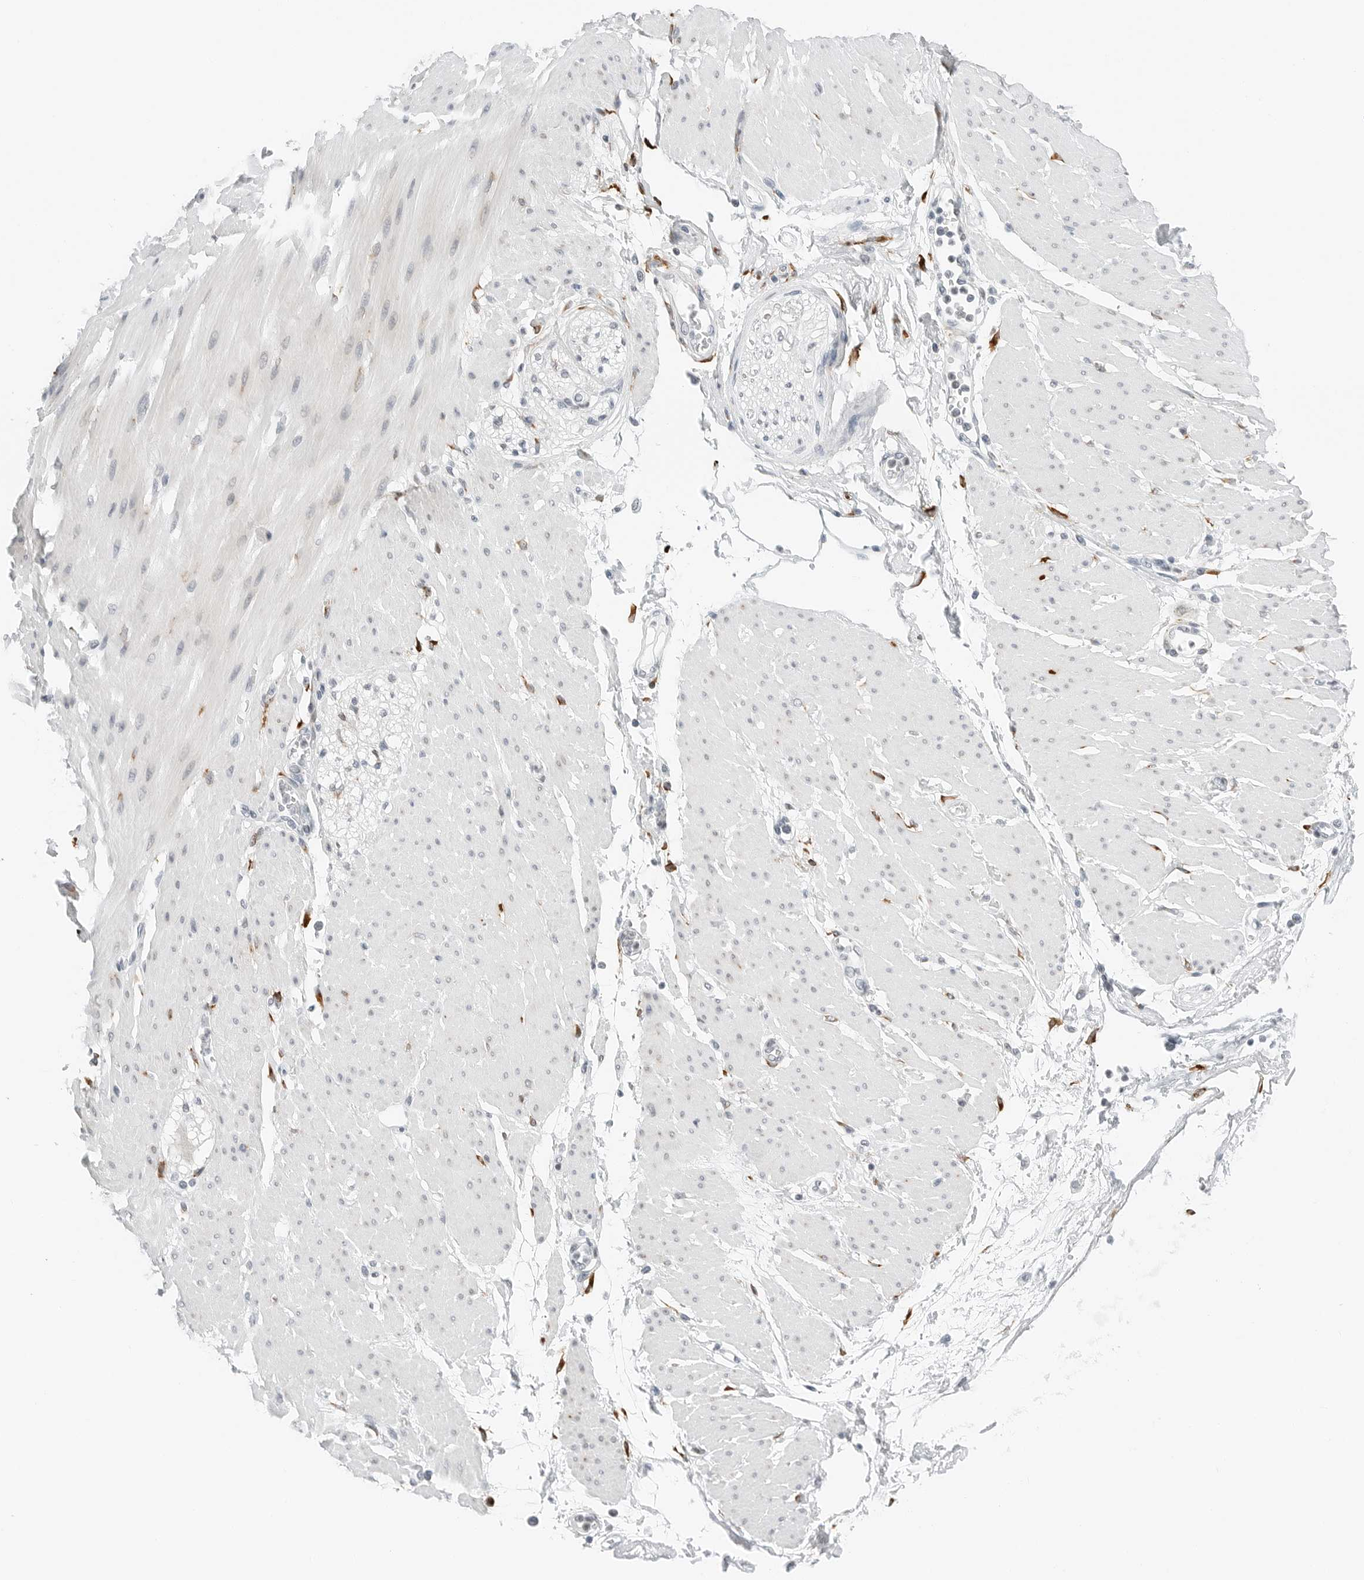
{"staining": {"intensity": "negative", "quantity": "none", "location": "none"}, "tissue": "adipose tissue", "cell_type": "Adipocytes", "image_type": "normal", "snomed": [{"axis": "morphology", "description": "Normal tissue, NOS"}, {"axis": "morphology", "description": "Adenocarcinoma, NOS"}, {"axis": "topography", "description": "Duodenum"}, {"axis": "topography", "description": "Peripheral nerve tissue"}], "caption": "Immunohistochemistry micrograph of unremarkable adipose tissue: adipose tissue stained with DAB (3,3'-diaminobenzidine) shows no significant protein expression in adipocytes.", "gene": "P4HA2", "patient": {"sex": "female", "age": 60}}